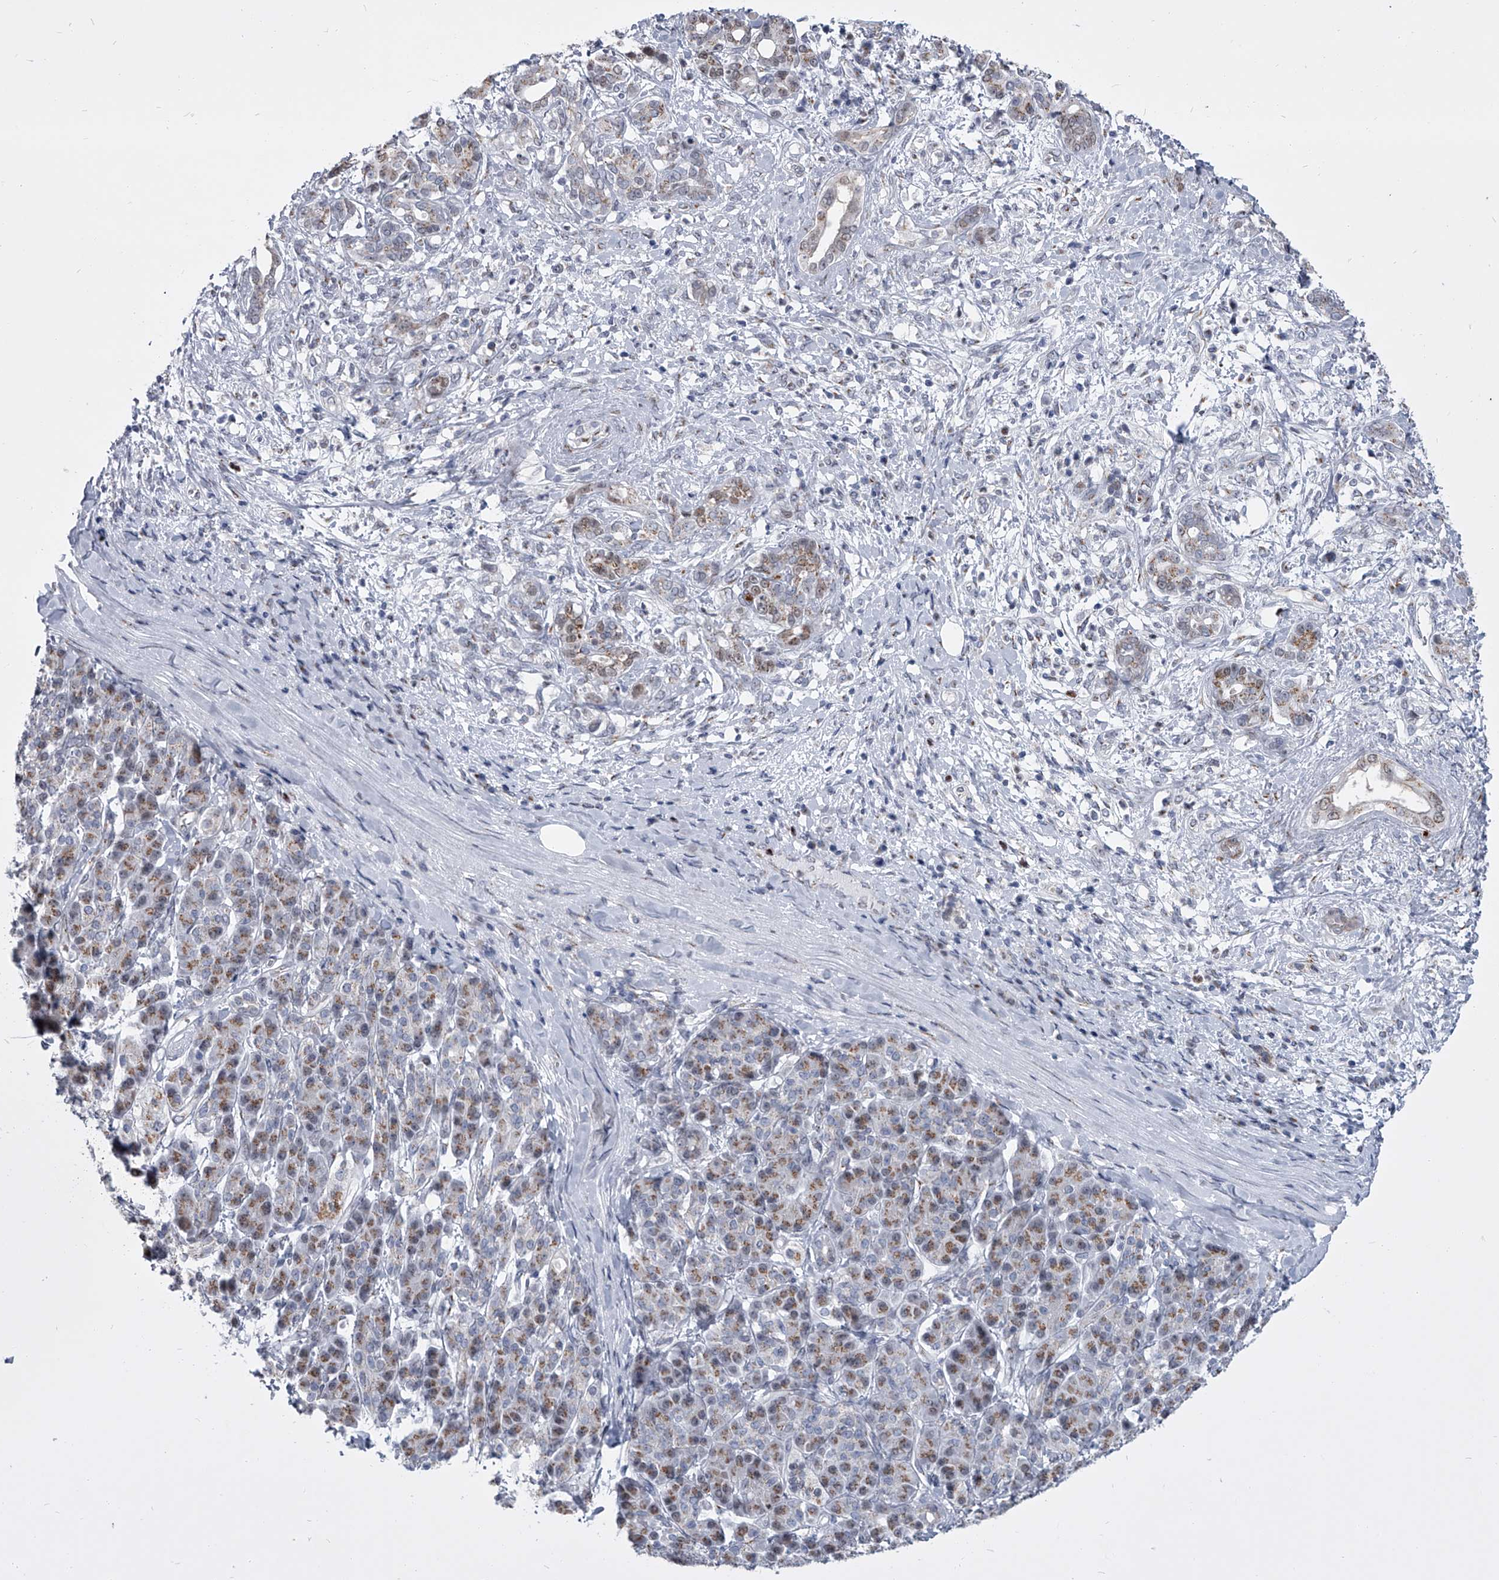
{"staining": {"intensity": "moderate", "quantity": "25%-75%", "location": "cytoplasmic/membranous"}, "tissue": "pancreatic cancer", "cell_type": "Tumor cells", "image_type": "cancer", "snomed": [{"axis": "morphology", "description": "Adenocarcinoma, NOS"}, {"axis": "topography", "description": "Pancreas"}], "caption": "Protein expression by IHC demonstrates moderate cytoplasmic/membranous positivity in about 25%-75% of tumor cells in adenocarcinoma (pancreatic).", "gene": "EVA1C", "patient": {"sex": "female", "age": 56}}